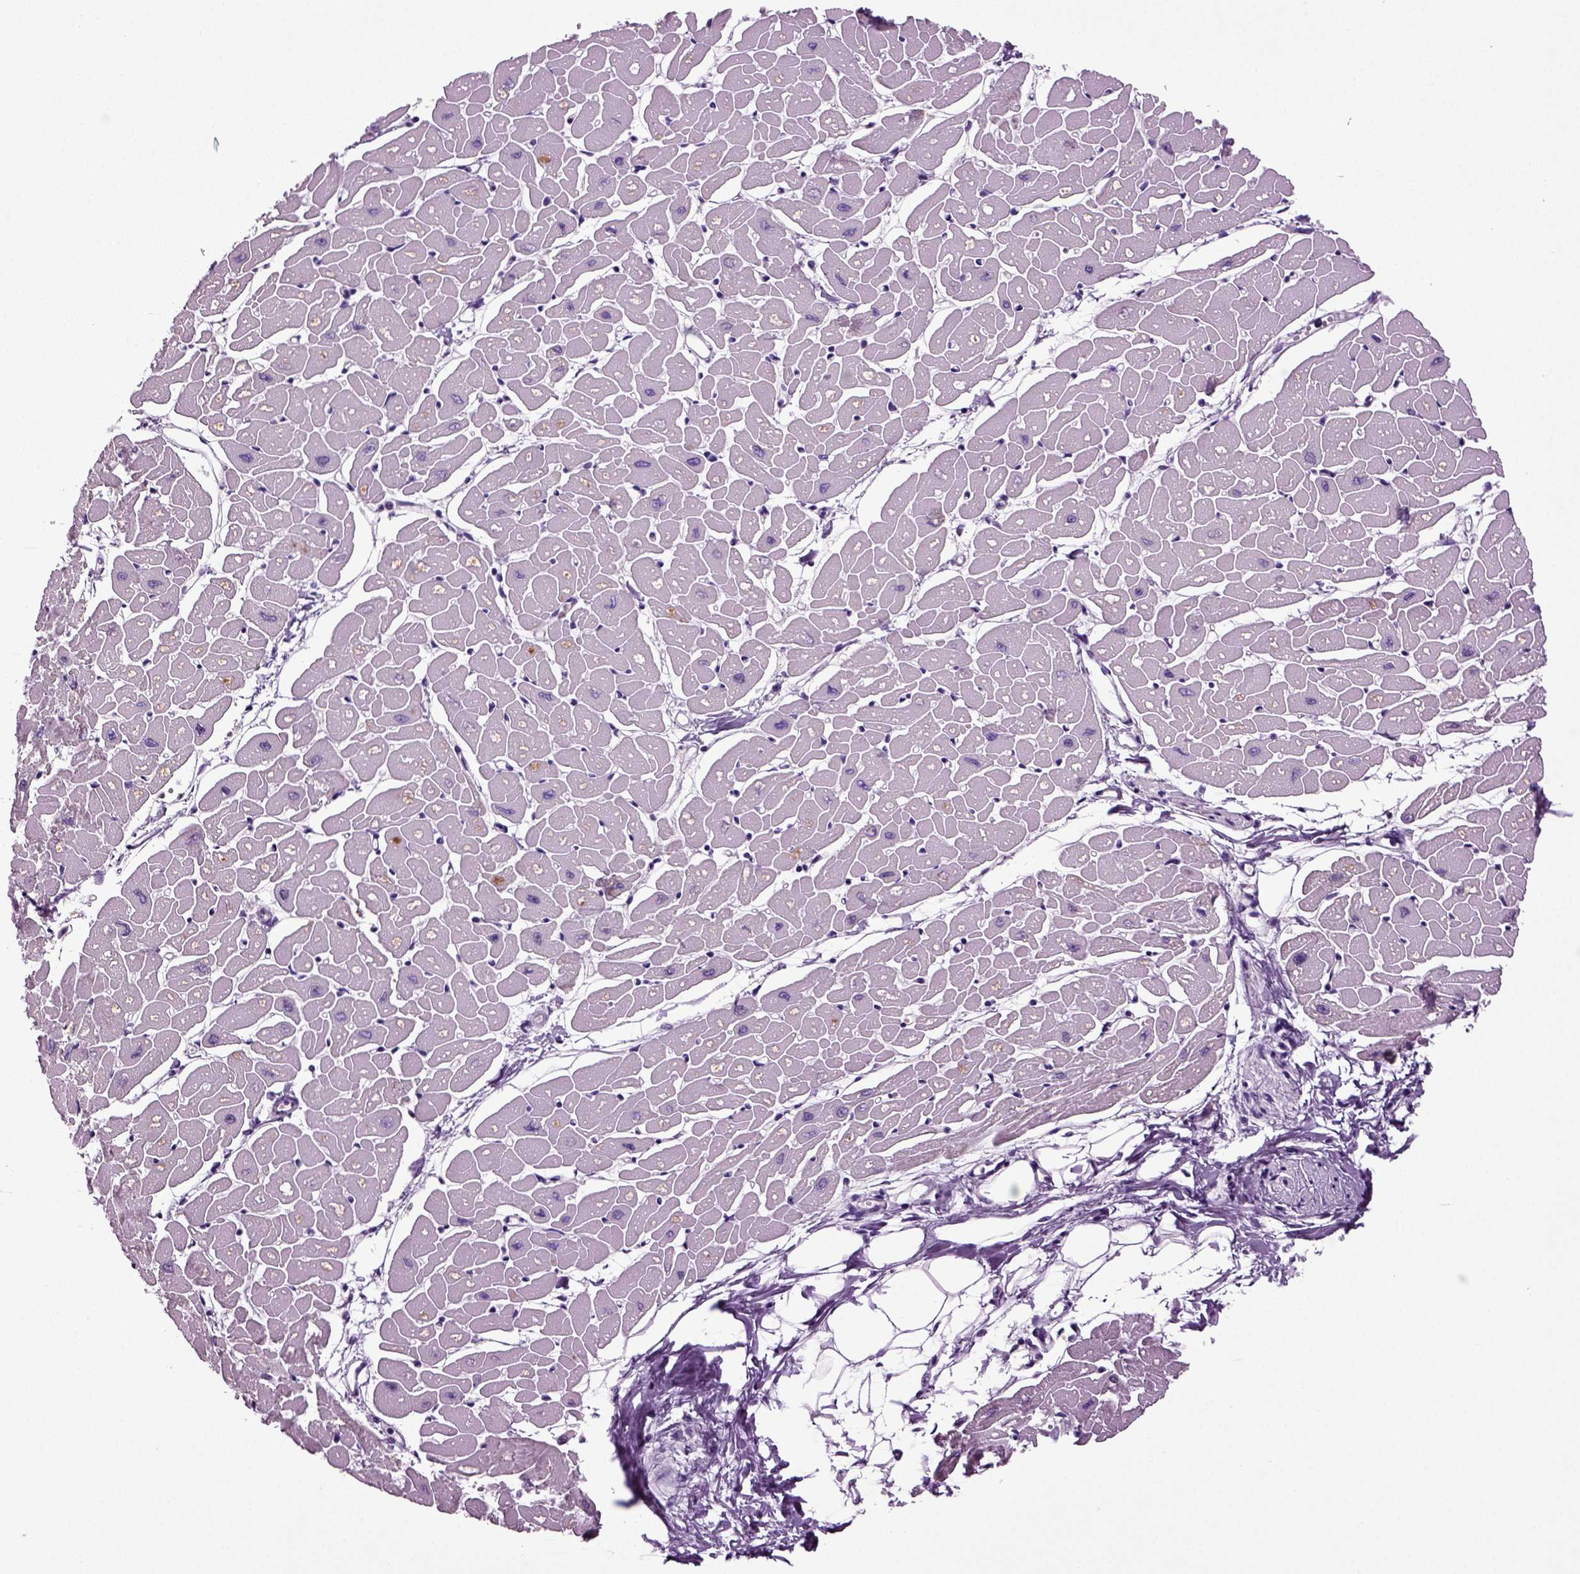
{"staining": {"intensity": "negative", "quantity": "none", "location": "none"}, "tissue": "heart muscle", "cell_type": "Cardiomyocytes", "image_type": "normal", "snomed": [{"axis": "morphology", "description": "Normal tissue, NOS"}, {"axis": "topography", "description": "Heart"}], "caption": "Normal heart muscle was stained to show a protein in brown. There is no significant staining in cardiomyocytes. (Brightfield microscopy of DAB (3,3'-diaminobenzidine) IHC at high magnification).", "gene": "FGF11", "patient": {"sex": "male", "age": 57}}